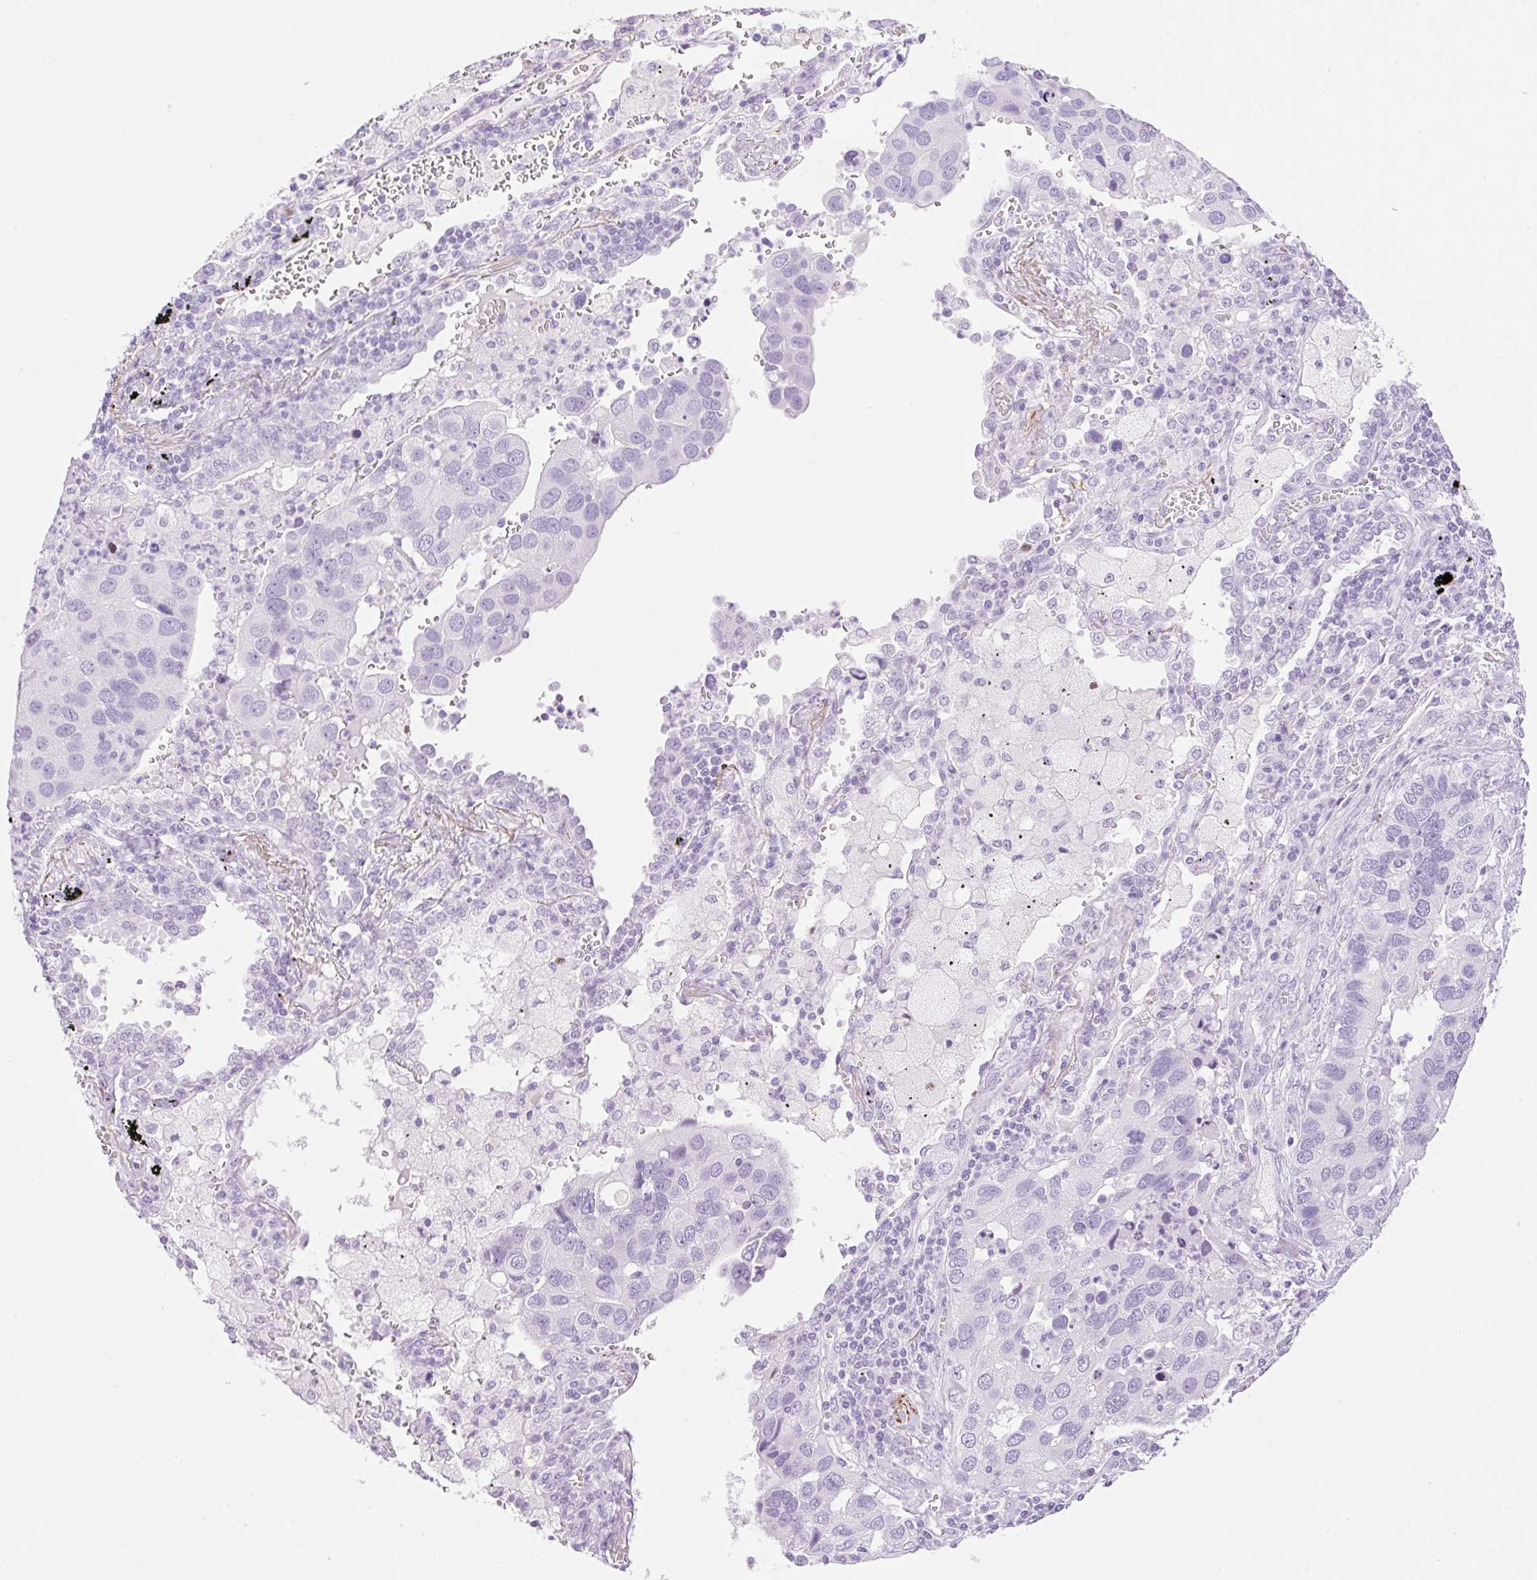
{"staining": {"intensity": "negative", "quantity": "none", "location": "none"}, "tissue": "lung cancer", "cell_type": "Tumor cells", "image_type": "cancer", "snomed": [{"axis": "morphology", "description": "Aneuploidy"}, {"axis": "morphology", "description": "Adenocarcinoma, NOS"}, {"axis": "topography", "description": "Lymph node"}, {"axis": "topography", "description": "Lung"}], "caption": "This is an immunohistochemistry (IHC) photomicrograph of human lung cancer (adenocarcinoma). There is no expression in tumor cells.", "gene": "SP140L", "patient": {"sex": "female", "age": 74}}